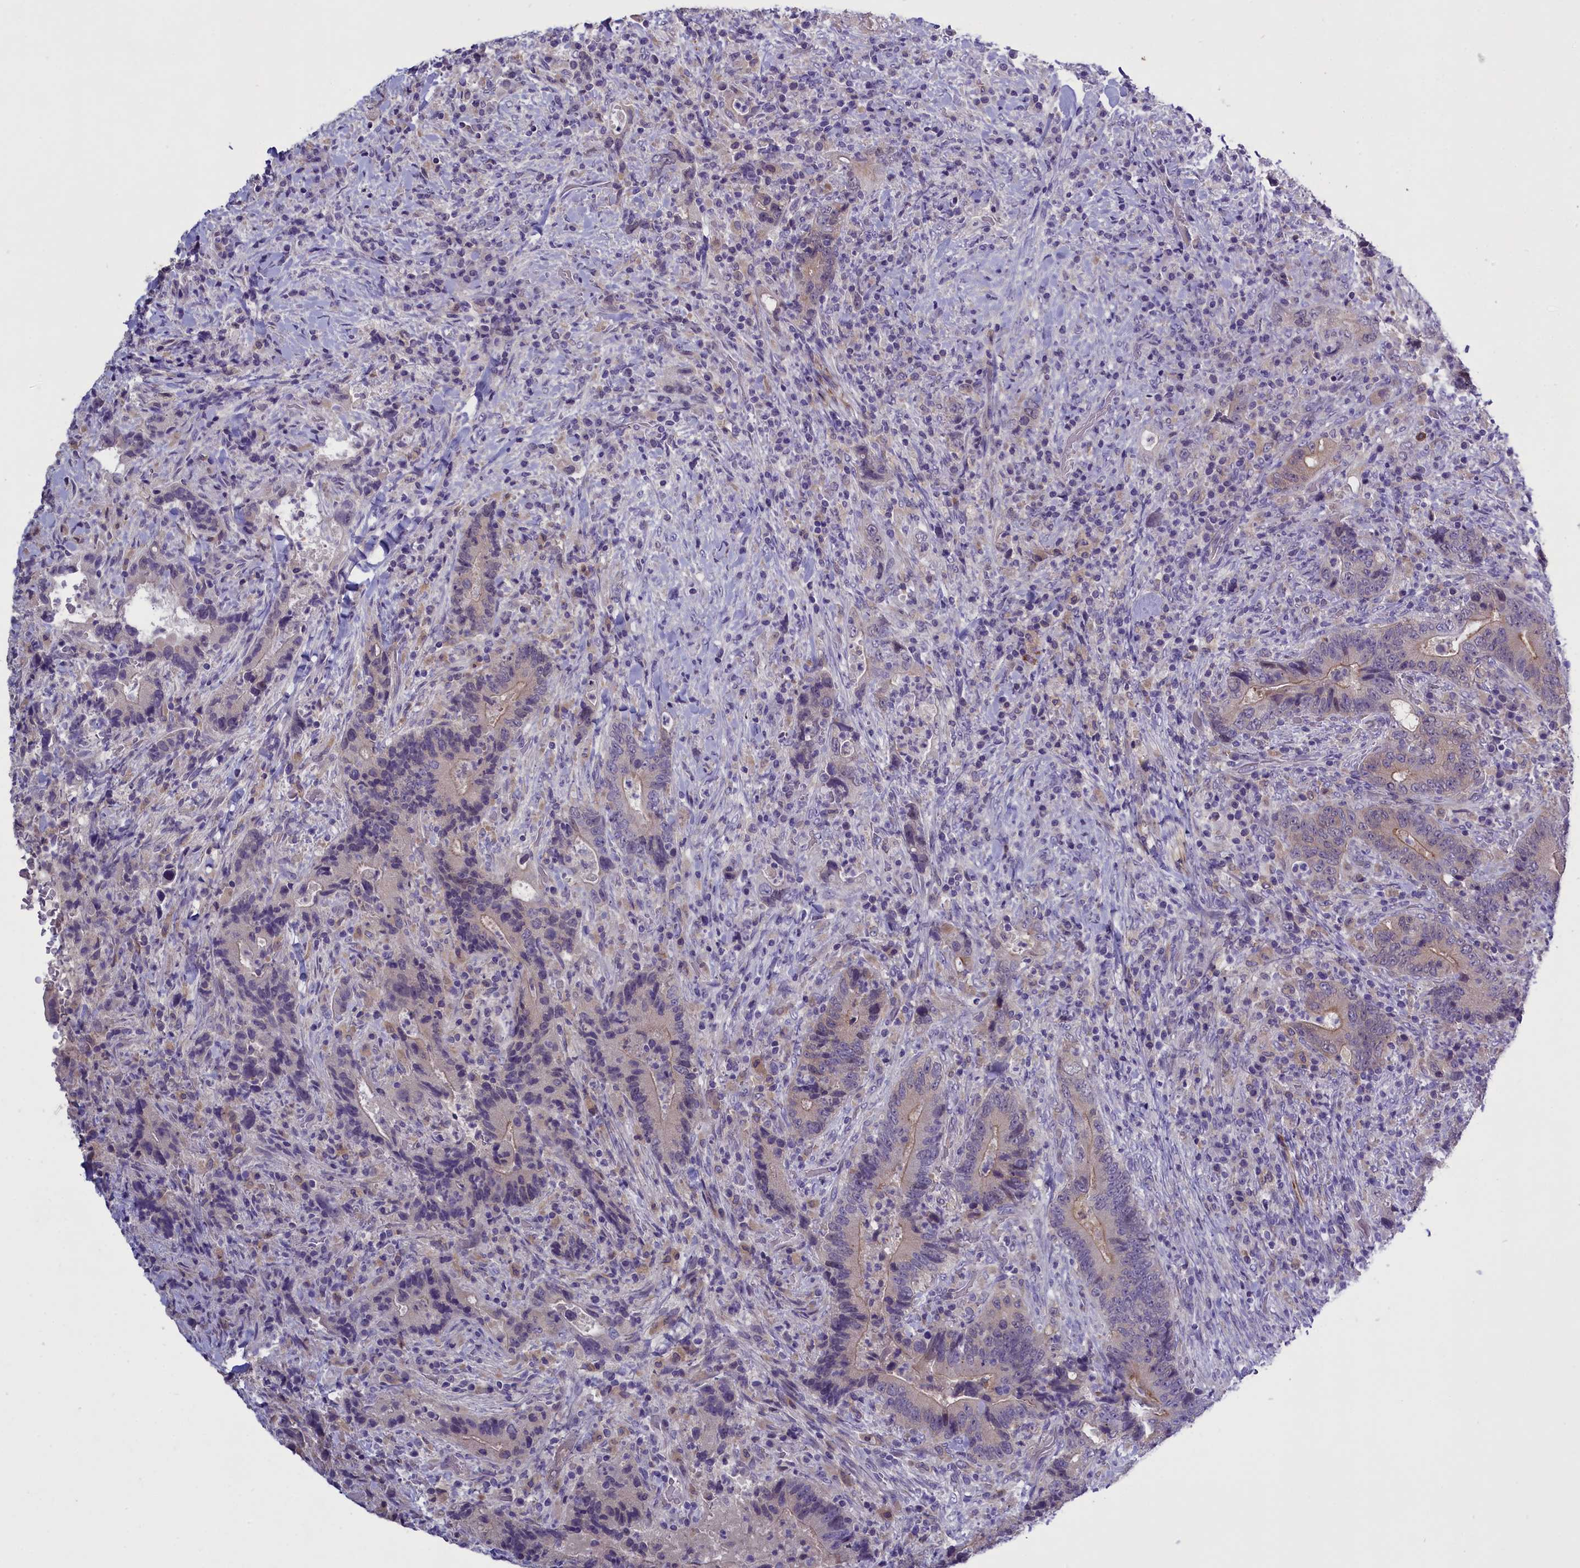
{"staining": {"intensity": "weak", "quantity": "25%-75%", "location": "cytoplasmic/membranous"}, "tissue": "colorectal cancer", "cell_type": "Tumor cells", "image_type": "cancer", "snomed": [{"axis": "morphology", "description": "Adenocarcinoma, NOS"}, {"axis": "topography", "description": "Colon"}], "caption": "Protein expression analysis of adenocarcinoma (colorectal) displays weak cytoplasmic/membranous staining in approximately 25%-75% of tumor cells. Nuclei are stained in blue.", "gene": "ENPP6", "patient": {"sex": "female", "age": 75}}